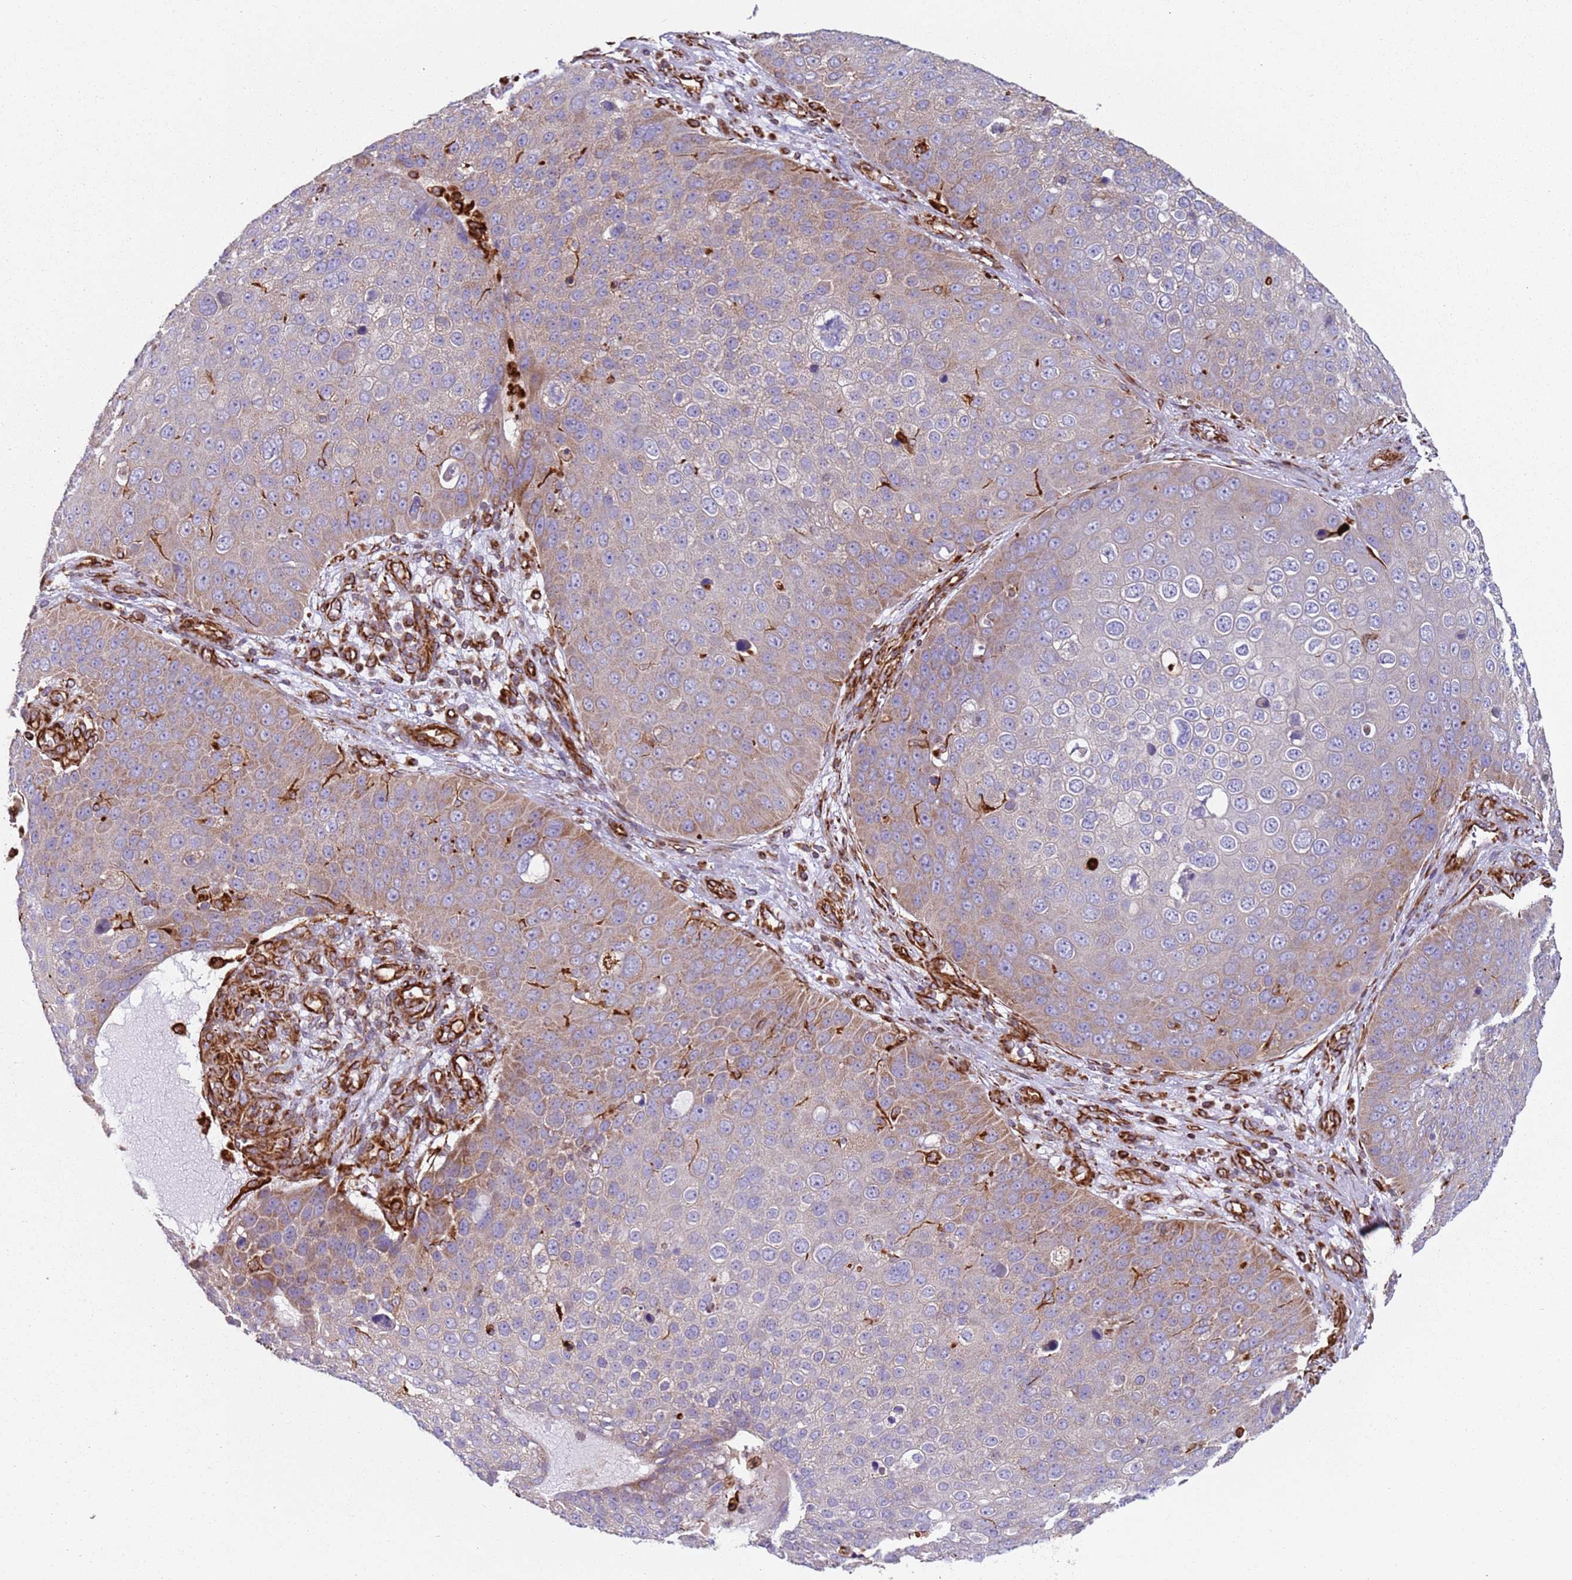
{"staining": {"intensity": "weak", "quantity": "25%-75%", "location": "cytoplasmic/membranous"}, "tissue": "skin cancer", "cell_type": "Tumor cells", "image_type": "cancer", "snomed": [{"axis": "morphology", "description": "Squamous cell carcinoma, NOS"}, {"axis": "topography", "description": "Skin"}], "caption": "IHC (DAB) staining of squamous cell carcinoma (skin) shows weak cytoplasmic/membranous protein positivity in about 25%-75% of tumor cells.", "gene": "SNAPIN", "patient": {"sex": "male", "age": 71}}